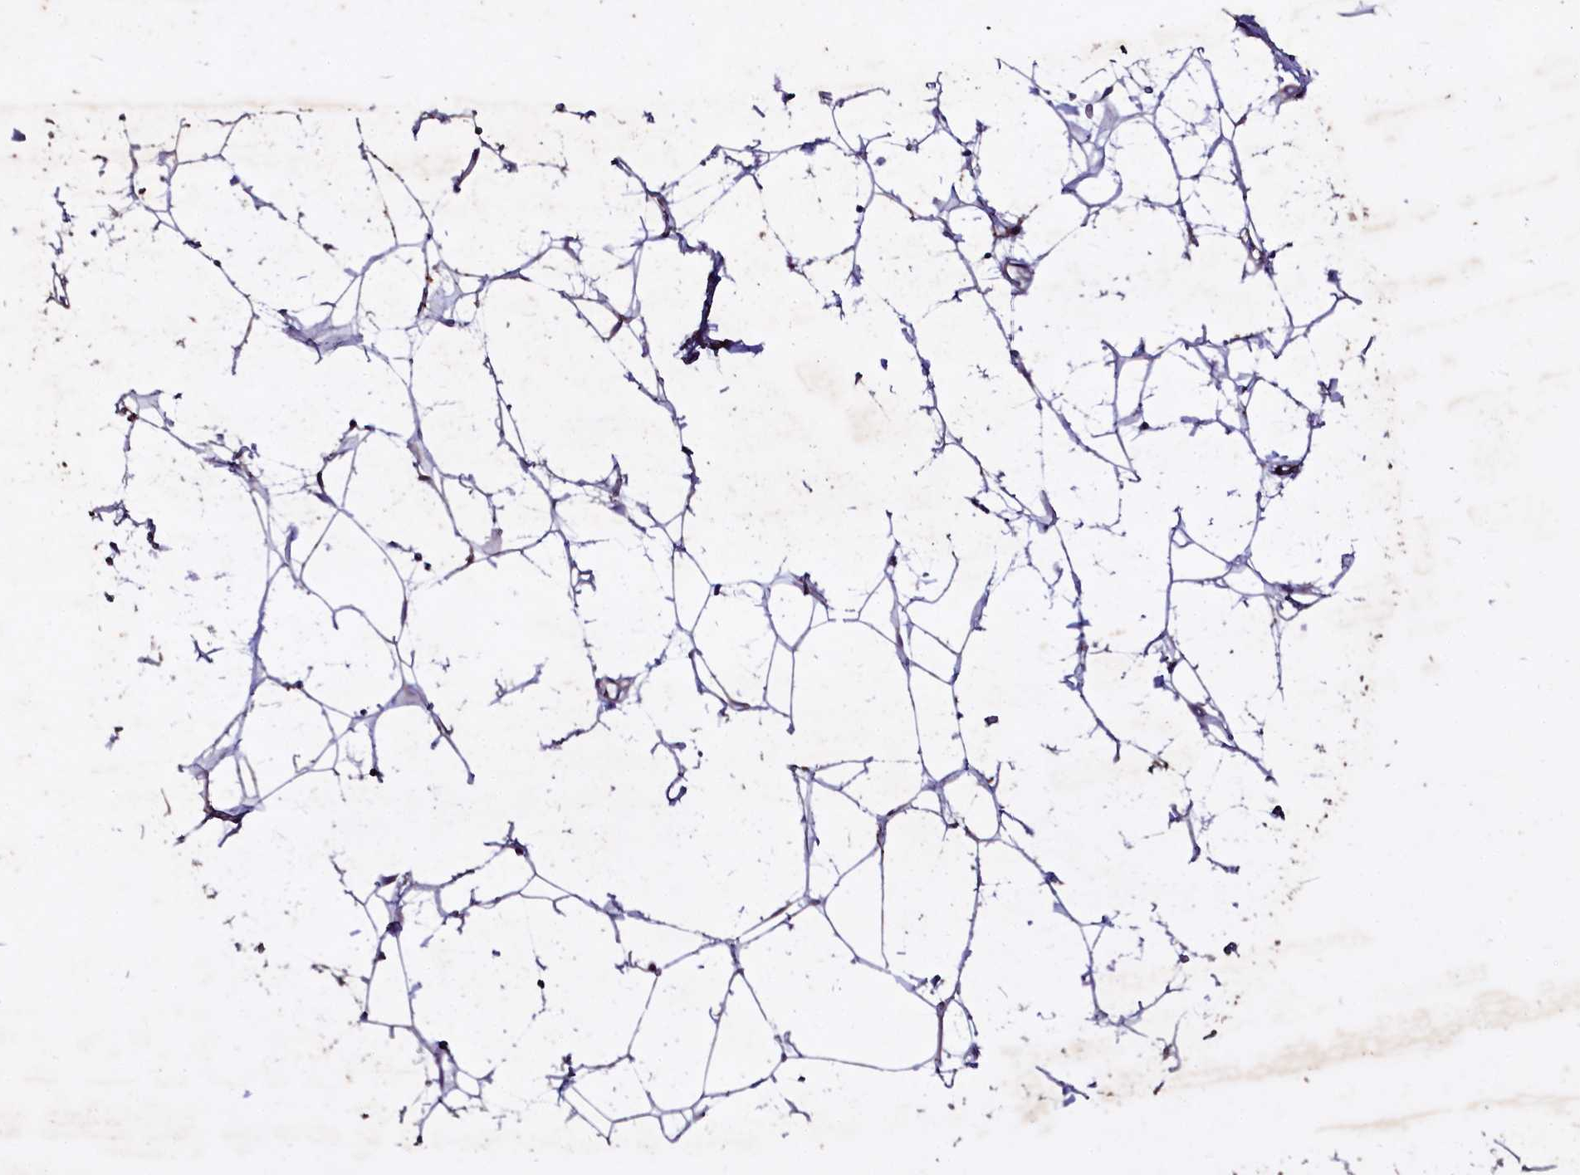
{"staining": {"intensity": "weak", "quantity": "25%-75%", "location": "cytoplasmic/membranous"}, "tissue": "adipose tissue", "cell_type": "Adipocytes", "image_type": "normal", "snomed": [{"axis": "morphology", "description": "Normal tissue, NOS"}, {"axis": "topography", "description": "Breast"}], "caption": "A brown stain shows weak cytoplasmic/membranous staining of a protein in adipocytes of unremarkable human adipose tissue. (DAB (3,3'-diaminobenzidine) IHC, brown staining for protein, blue staining for nuclei).", "gene": "SELENOT", "patient": {"sex": "female", "age": 26}}